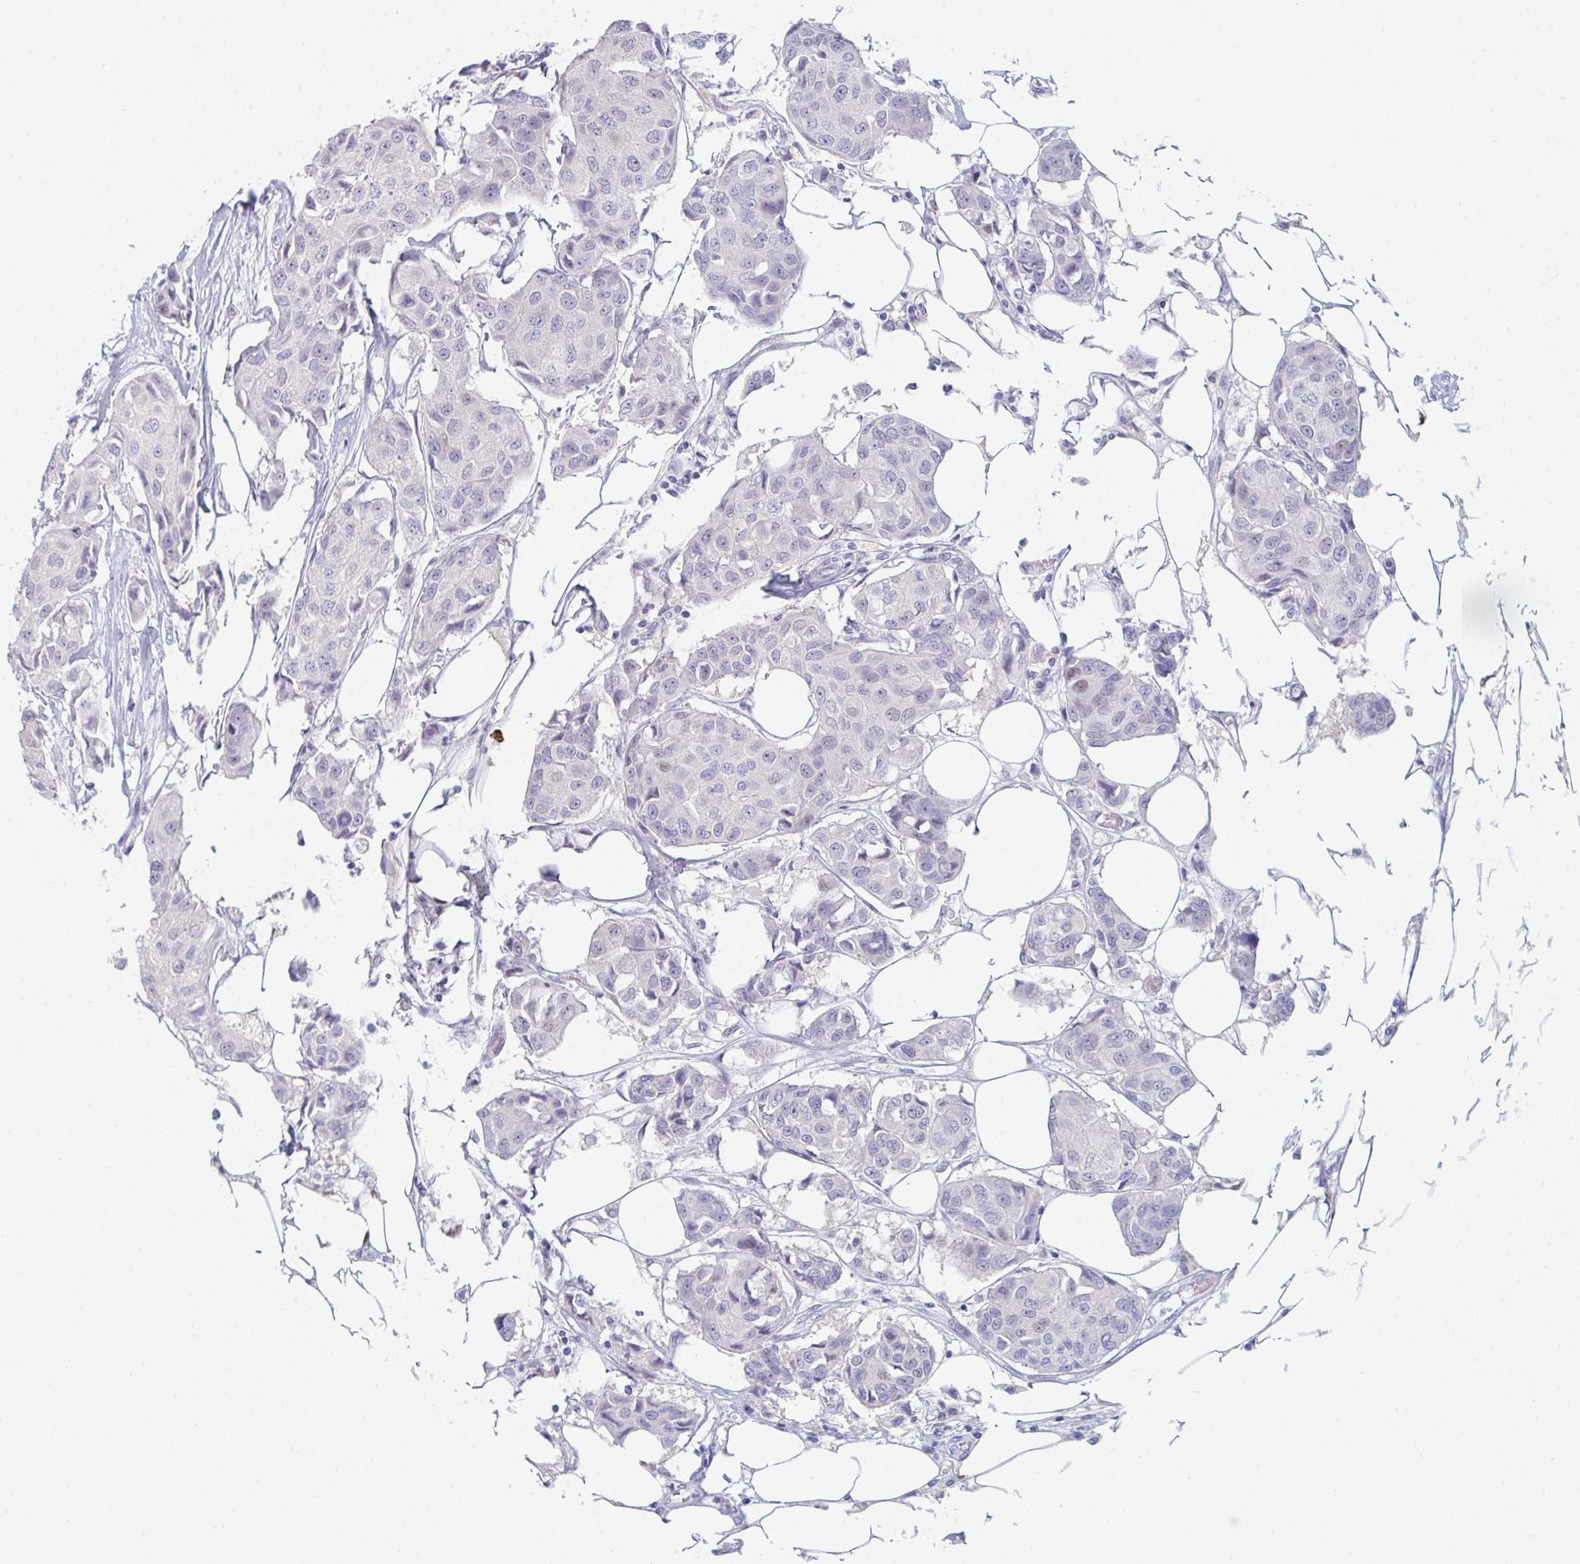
{"staining": {"intensity": "negative", "quantity": "none", "location": "none"}, "tissue": "breast cancer", "cell_type": "Tumor cells", "image_type": "cancer", "snomed": [{"axis": "morphology", "description": "Duct carcinoma"}, {"axis": "topography", "description": "Breast"}, {"axis": "topography", "description": "Lymph node"}], "caption": "Photomicrograph shows no significant protein staining in tumor cells of infiltrating ductal carcinoma (breast). (DAB immunohistochemistry, high magnification).", "gene": "RUBCN", "patient": {"sex": "female", "age": 80}}